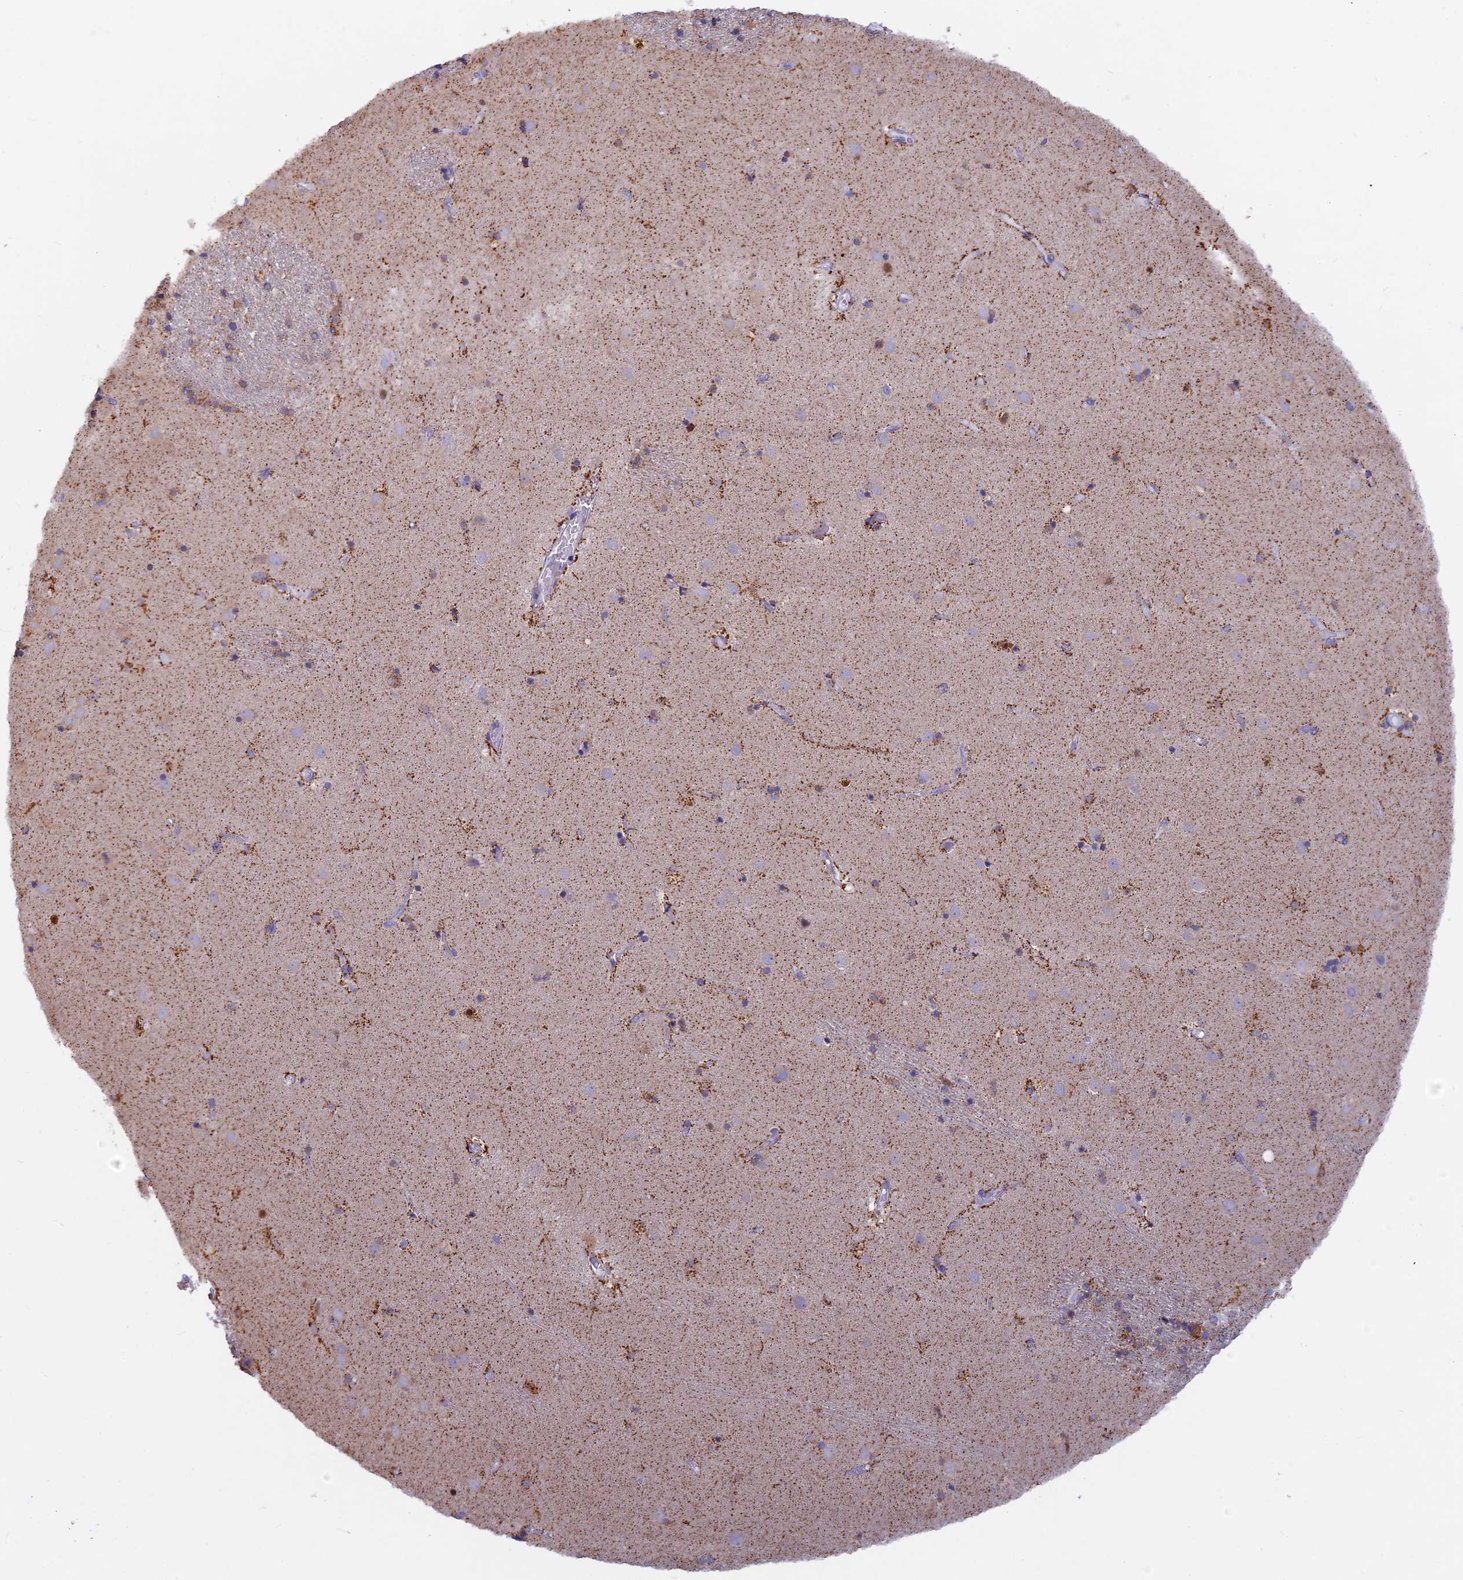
{"staining": {"intensity": "weak", "quantity": "25%-75%", "location": "cytoplasmic/membranous"}, "tissue": "caudate", "cell_type": "Glial cells", "image_type": "normal", "snomed": [{"axis": "morphology", "description": "Normal tissue, NOS"}, {"axis": "topography", "description": "Lateral ventricle wall"}], "caption": "A micrograph of caudate stained for a protein reveals weak cytoplasmic/membranous brown staining in glial cells. (brown staining indicates protein expression, while blue staining denotes nuclei).", "gene": "ACSS1", "patient": {"sex": "male", "age": 70}}